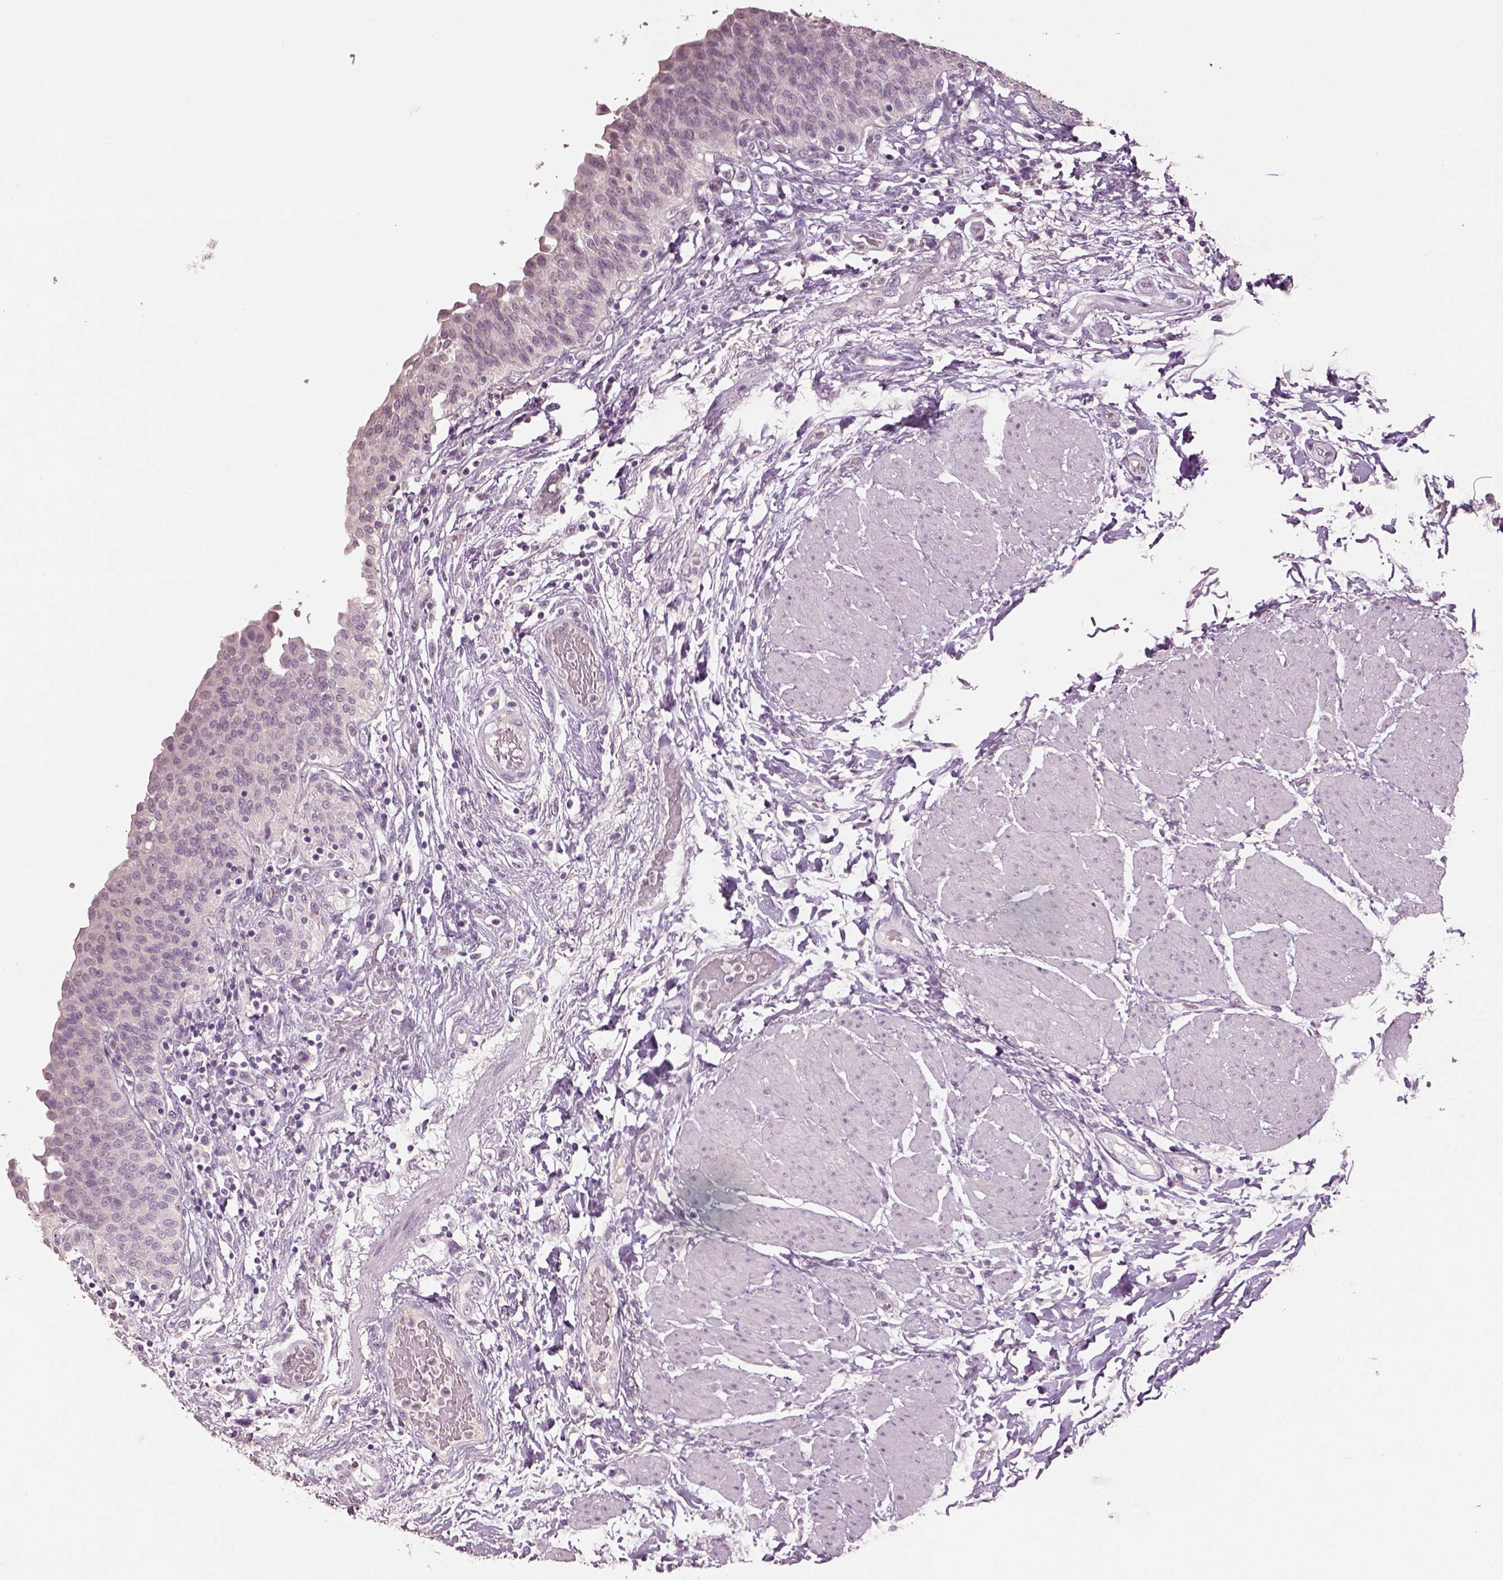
{"staining": {"intensity": "negative", "quantity": "none", "location": "none"}, "tissue": "urinary bladder", "cell_type": "Urothelial cells", "image_type": "normal", "snomed": [{"axis": "morphology", "description": "Normal tissue, NOS"}, {"axis": "morphology", "description": "Metaplasia, NOS"}, {"axis": "topography", "description": "Urinary bladder"}], "caption": "A photomicrograph of urinary bladder stained for a protein displays no brown staining in urothelial cells.", "gene": "KCNIP3", "patient": {"sex": "male", "age": 68}}